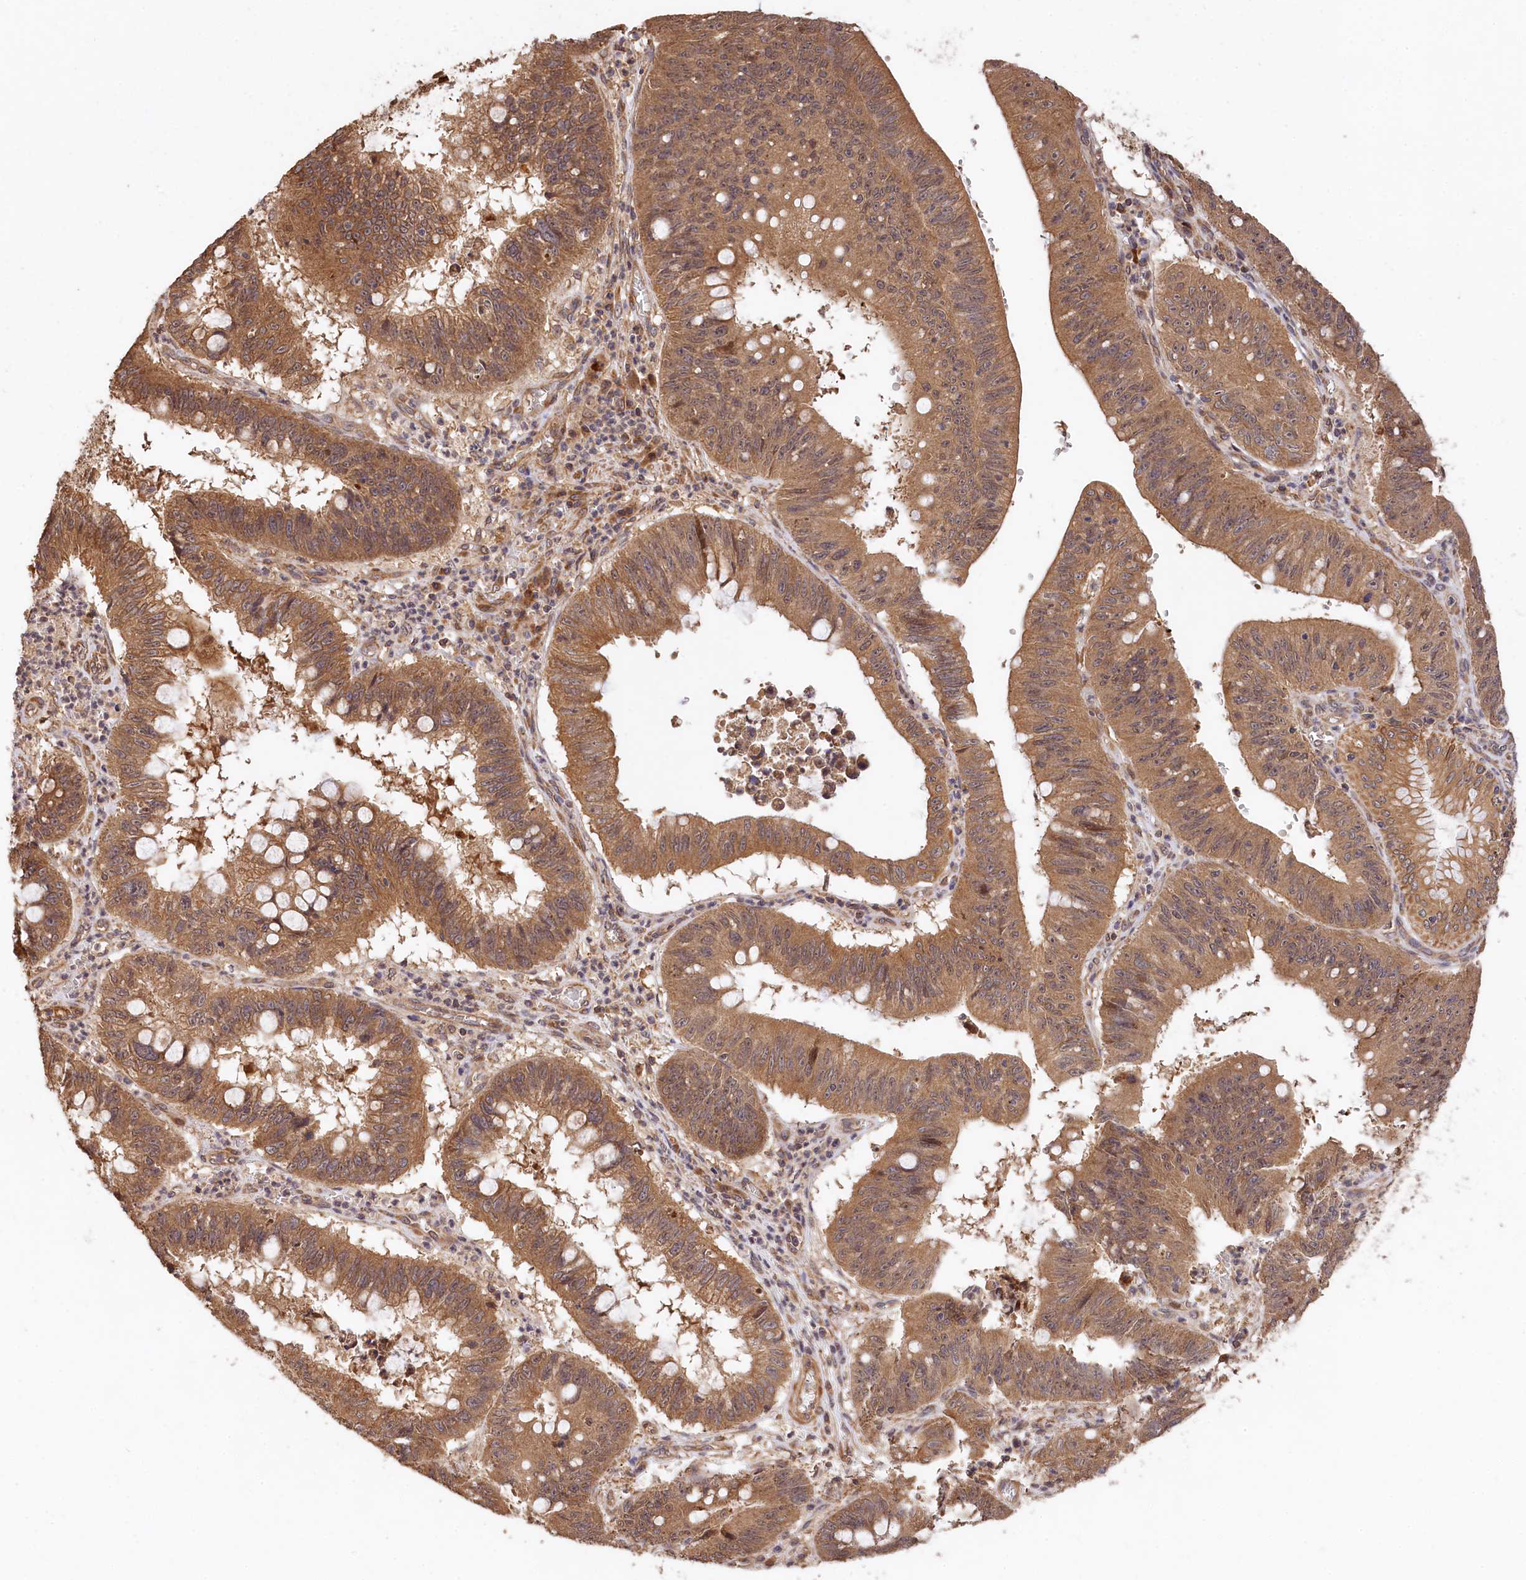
{"staining": {"intensity": "moderate", "quantity": ">75%", "location": "cytoplasmic/membranous"}, "tissue": "stomach cancer", "cell_type": "Tumor cells", "image_type": "cancer", "snomed": [{"axis": "morphology", "description": "Adenocarcinoma, NOS"}, {"axis": "topography", "description": "Stomach"}], "caption": "A brown stain labels moderate cytoplasmic/membranous positivity of a protein in human stomach cancer (adenocarcinoma) tumor cells.", "gene": "MCF2L2", "patient": {"sex": "male", "age": 59}}